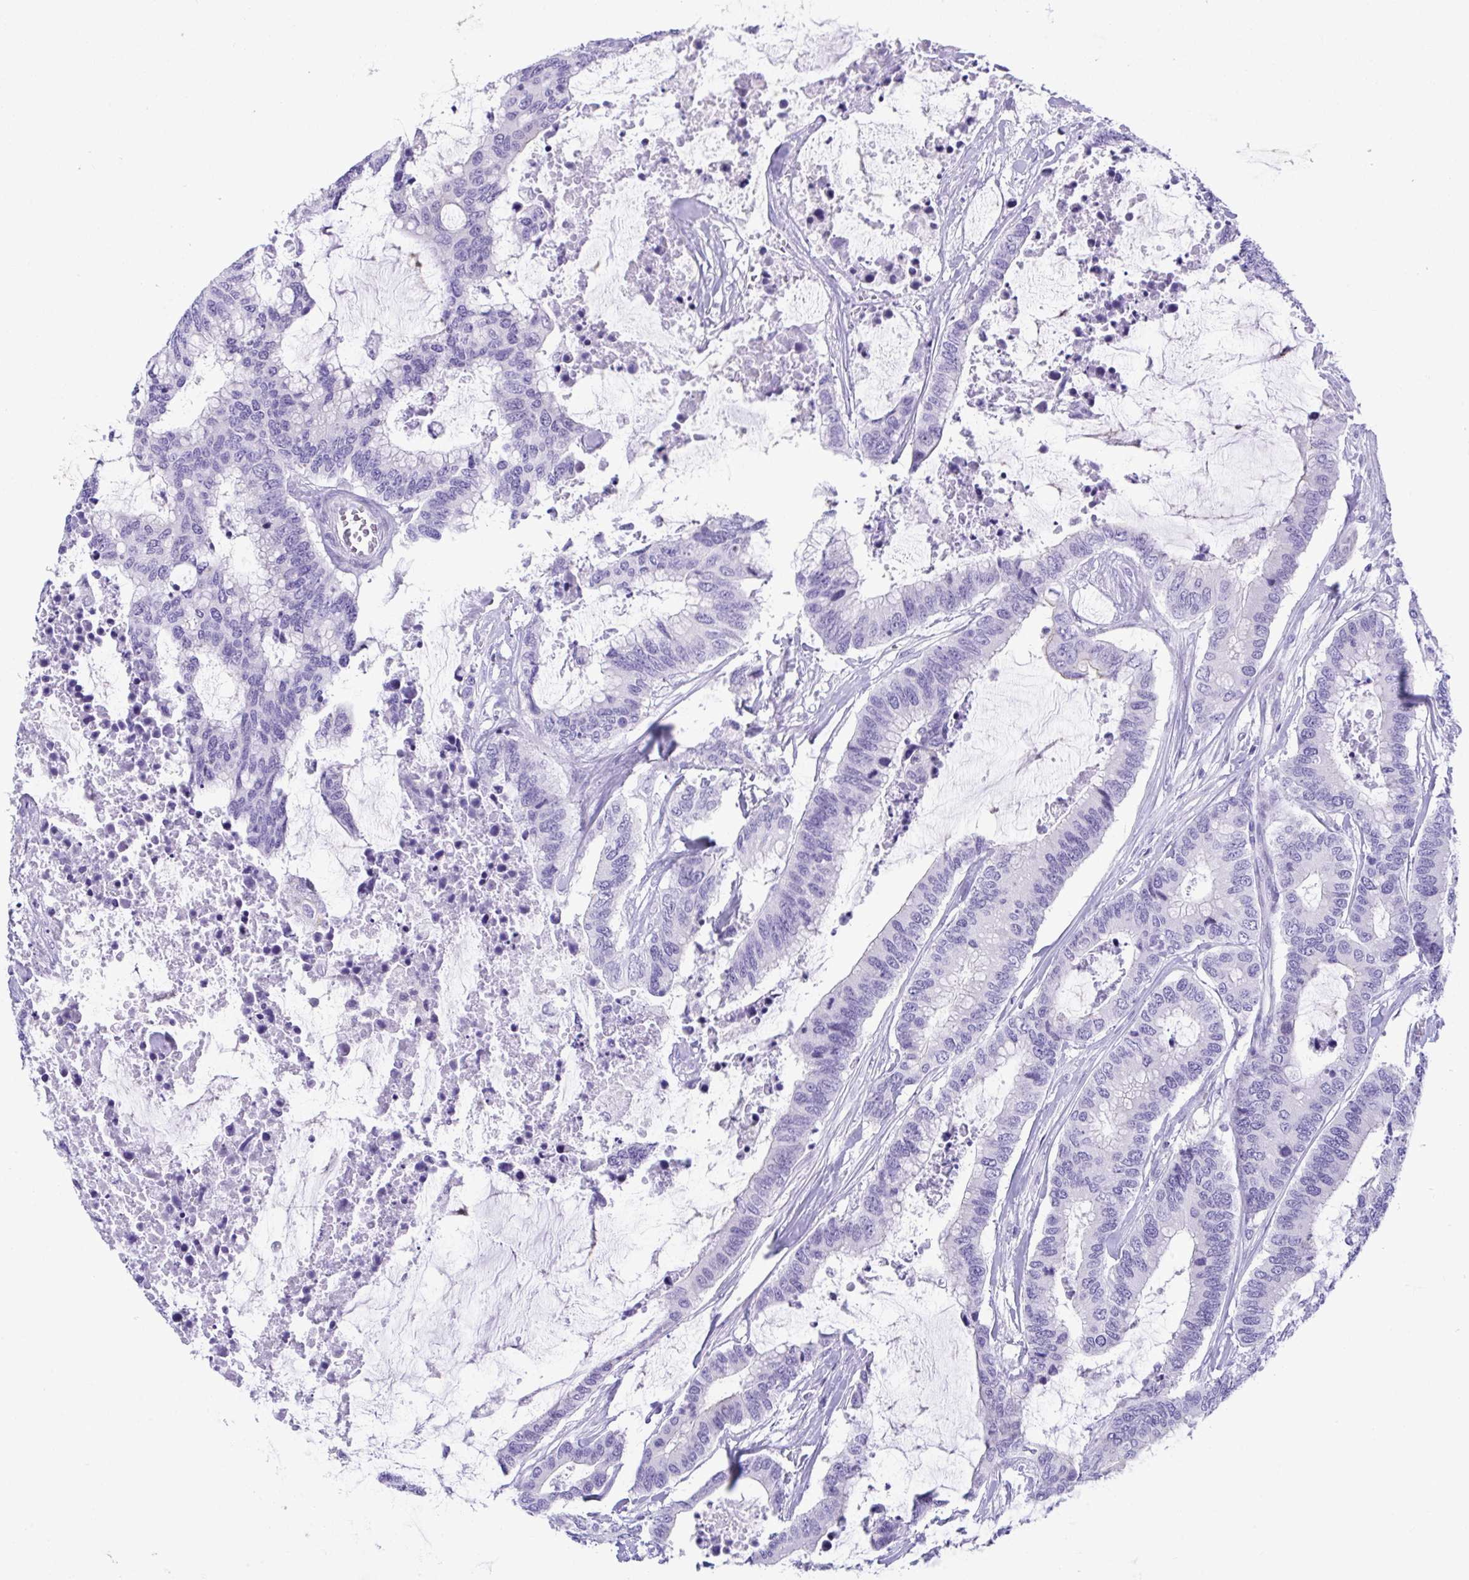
{"staining": {"intensity": "negative", "quantity": "none", "location": "none"}, "tissue": "colorectal cancer", "cell_type": "Tumor cells", "image_type": "cancer", "snomed": [{"axis": "morphology", "description": "Adenocarcinoma, NOS"}, {"axis": "topography", "description": "Rectum"}], "caption": "Immunohistochemistry (IHC) of human colorectal cancer (adenocarcinoma) demonstrates no positivity in tumor cells.", "gene": "TTC30B", "patient": {"sex": "female", "age": 59}}